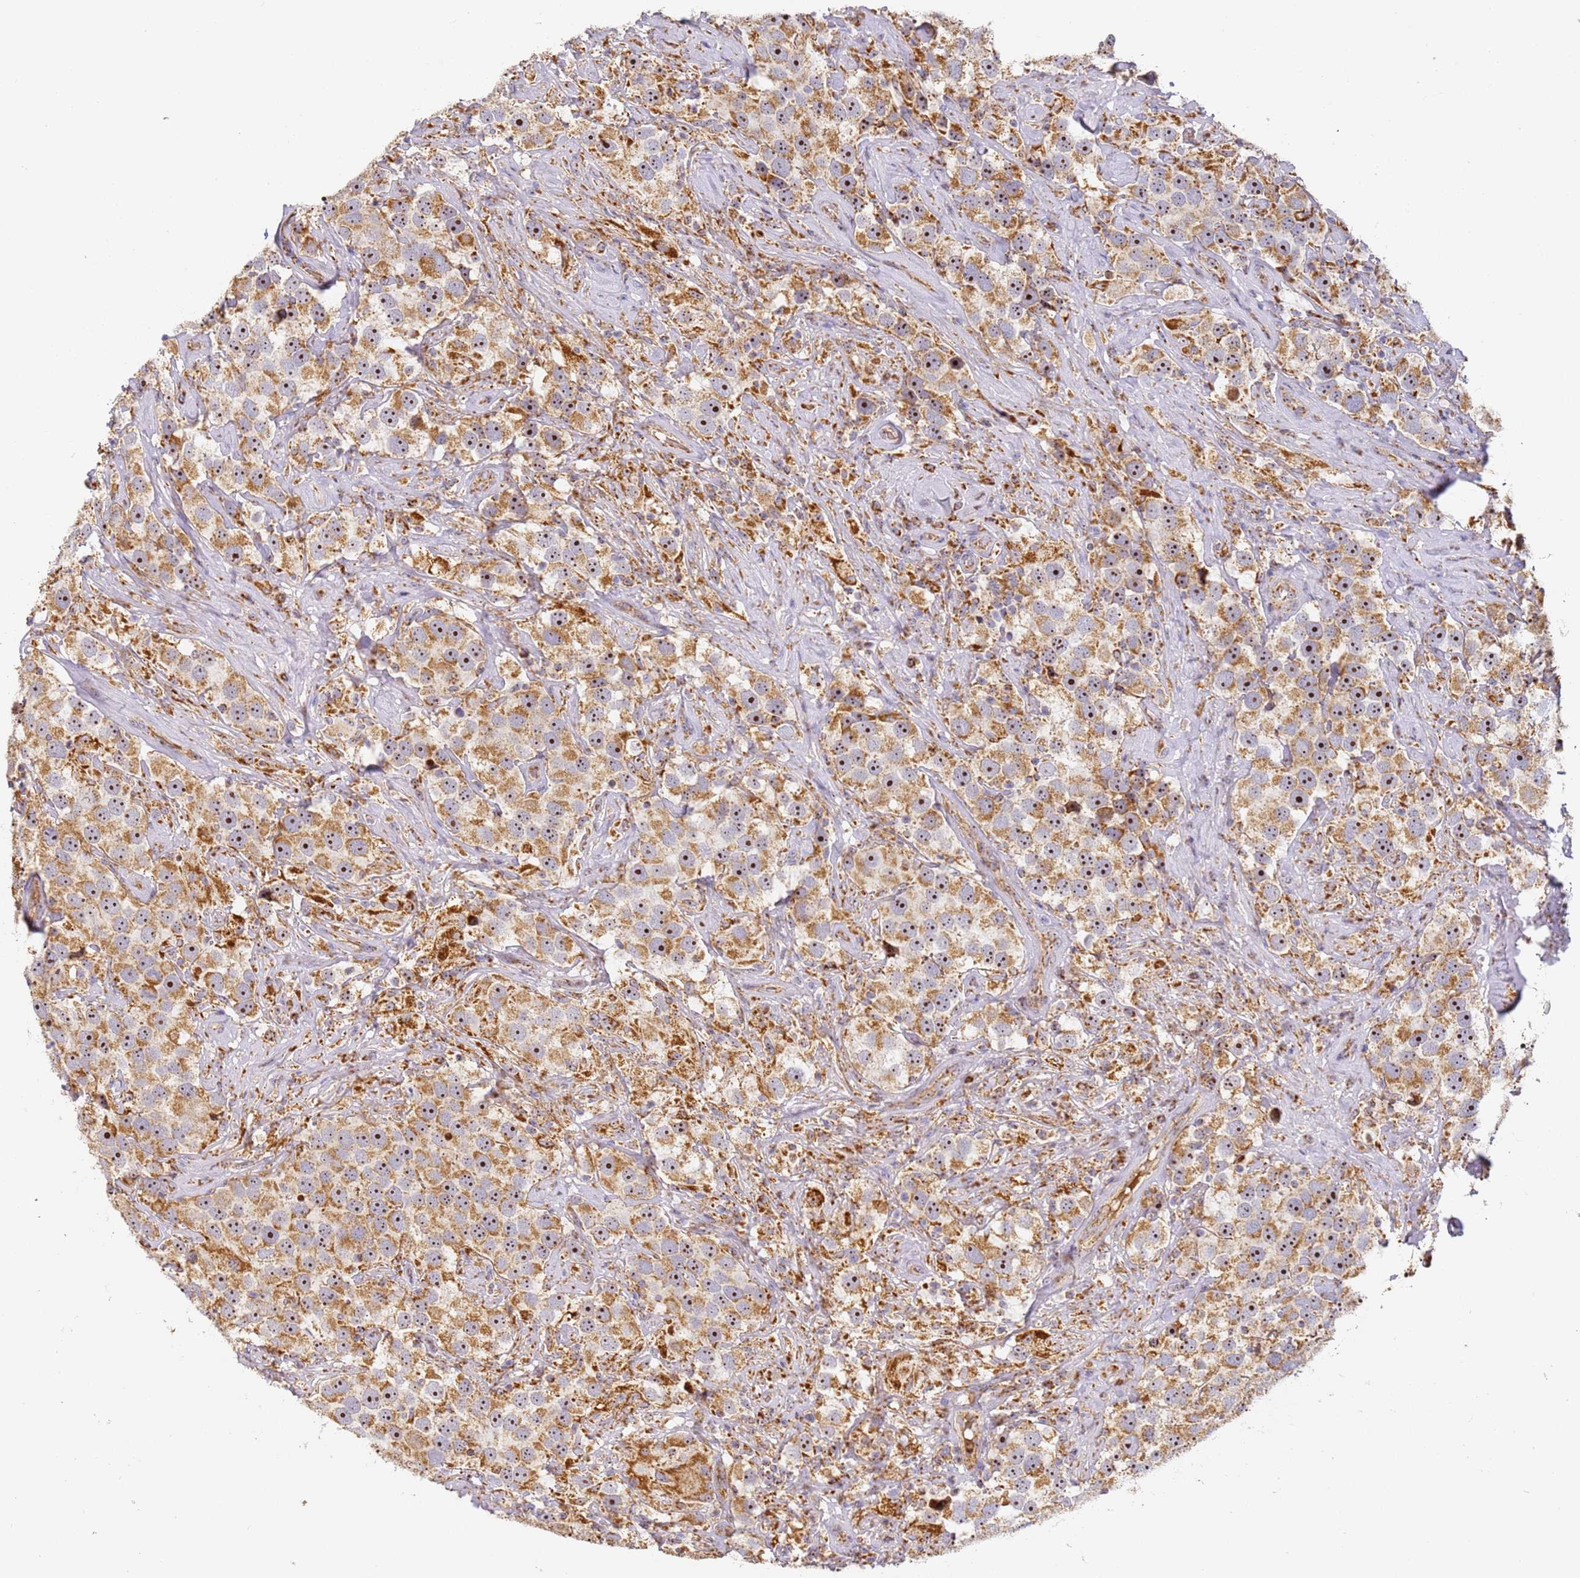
{"staining": {"intensity": "moderate", "quantity": ">75%", "location": "cytoplasmic/membranous,nuclear"}, "tissue": "testis cancer", "cell_type": "Tumor cells", "image_type": "cancer", "snomed": [{"axis": "morphology", "description": "Seminoma, NOS"}, {"axis": "topography", "description": "Testis"}], "caption": "Testis cancer stained for a protein shows moderate cytoplasmic/membranous and nuclear positivity in tumor cells.", "gene": "FRG2C", "patient": {"sex": "male", "age": 49}}